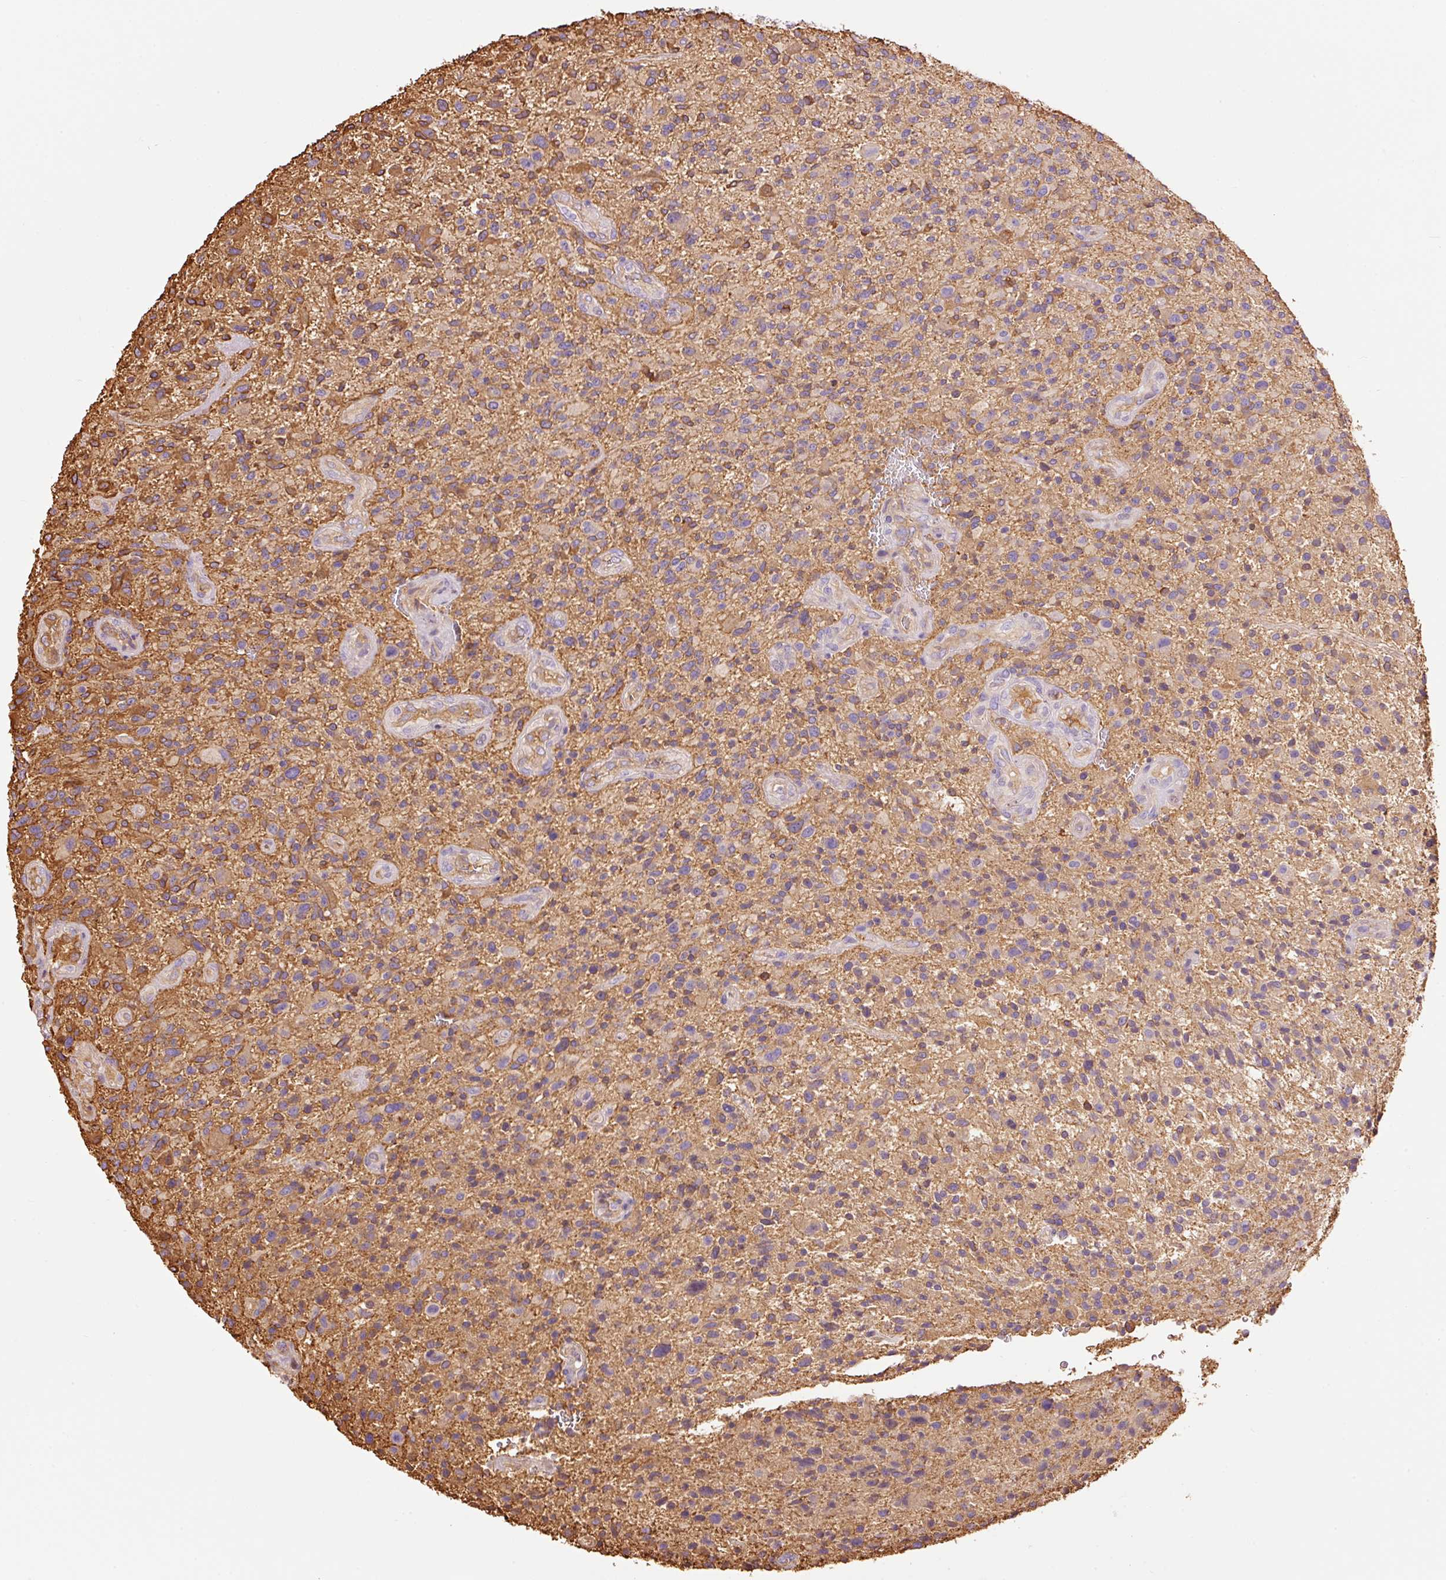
{"staining": {"intensity": "moderate", "quantity": "<25%", "location": "cytoplasmic/membranous"}, "tissue": "glioma", "cell_type": "Tumor cells", "image_type": "cancer", "snomed": [{"axis": "morphology", "description": "Glioma, malignant, High grade"}, {"axis": "topography", "description": "Brain"}], "caption": "This image reveals malignant glioma (high-grade) stained with immunohistochemistry to label a protein in brown. The cytoplasmic/membranous of tumor cells show moderate positivity for the protein. Nuclei are counter-stained blue.", "gene": "IL10RB", "patient": {"sex": "male", "age": 47}}